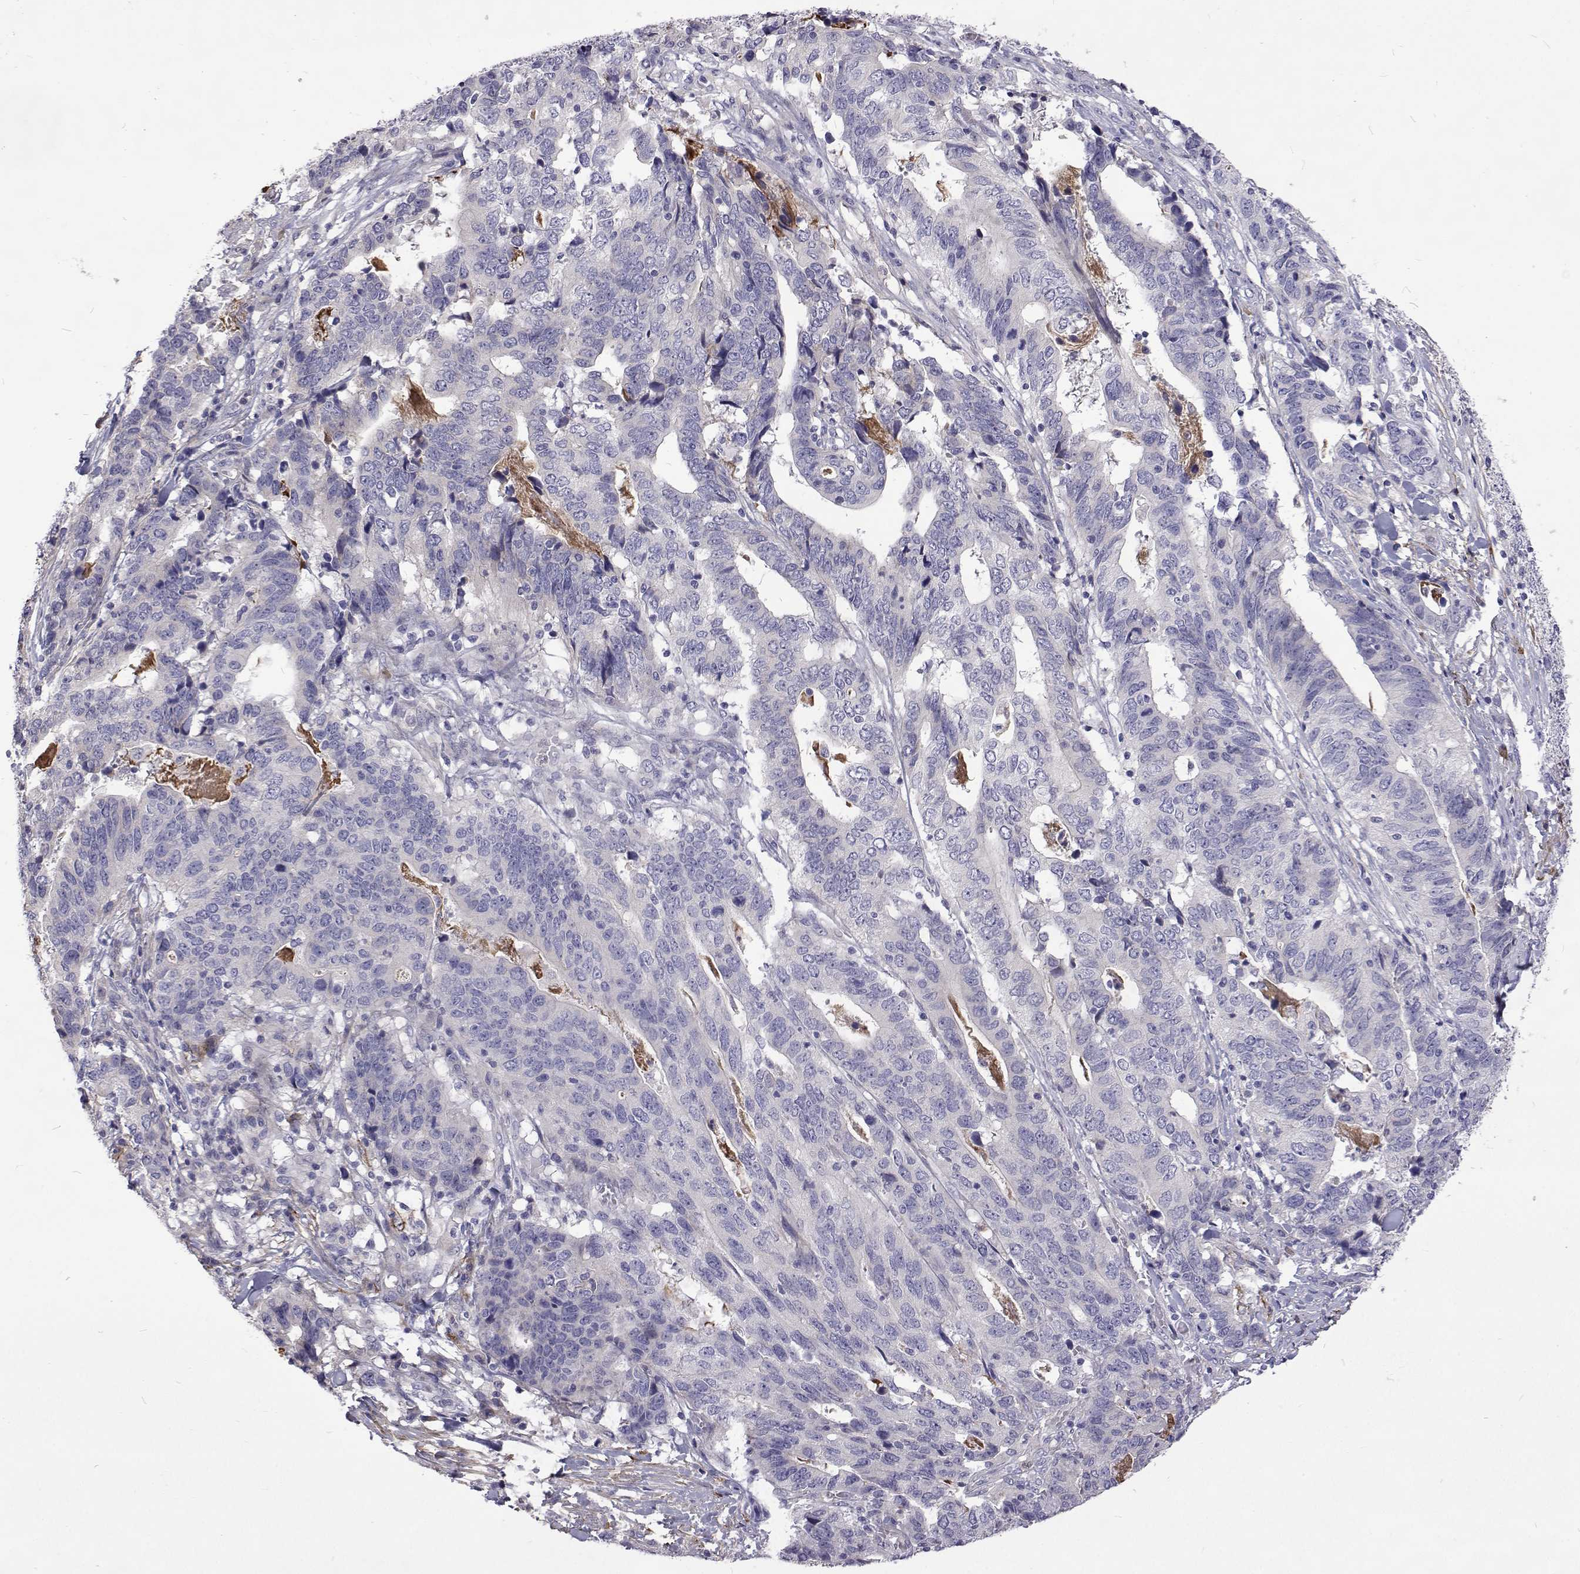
{"staining": {"intensity": "negative", "quantity": "none", "location": "none"}, "tissue": "stomach cancer", "cell_type": "Tumor cells", "image_type": "cancer", "snomed": [{"axis": "morphology", "description": "Adenocarcinoma, NOS"}, {"axis": "topography", "description": "Stomach, upper"}], "caption": "The histopathology image displays no staining of tumor cells in adenocarcinoma (stomach).", "gene": "NPR3", "patient": {"sex": "female", "age": 67}}